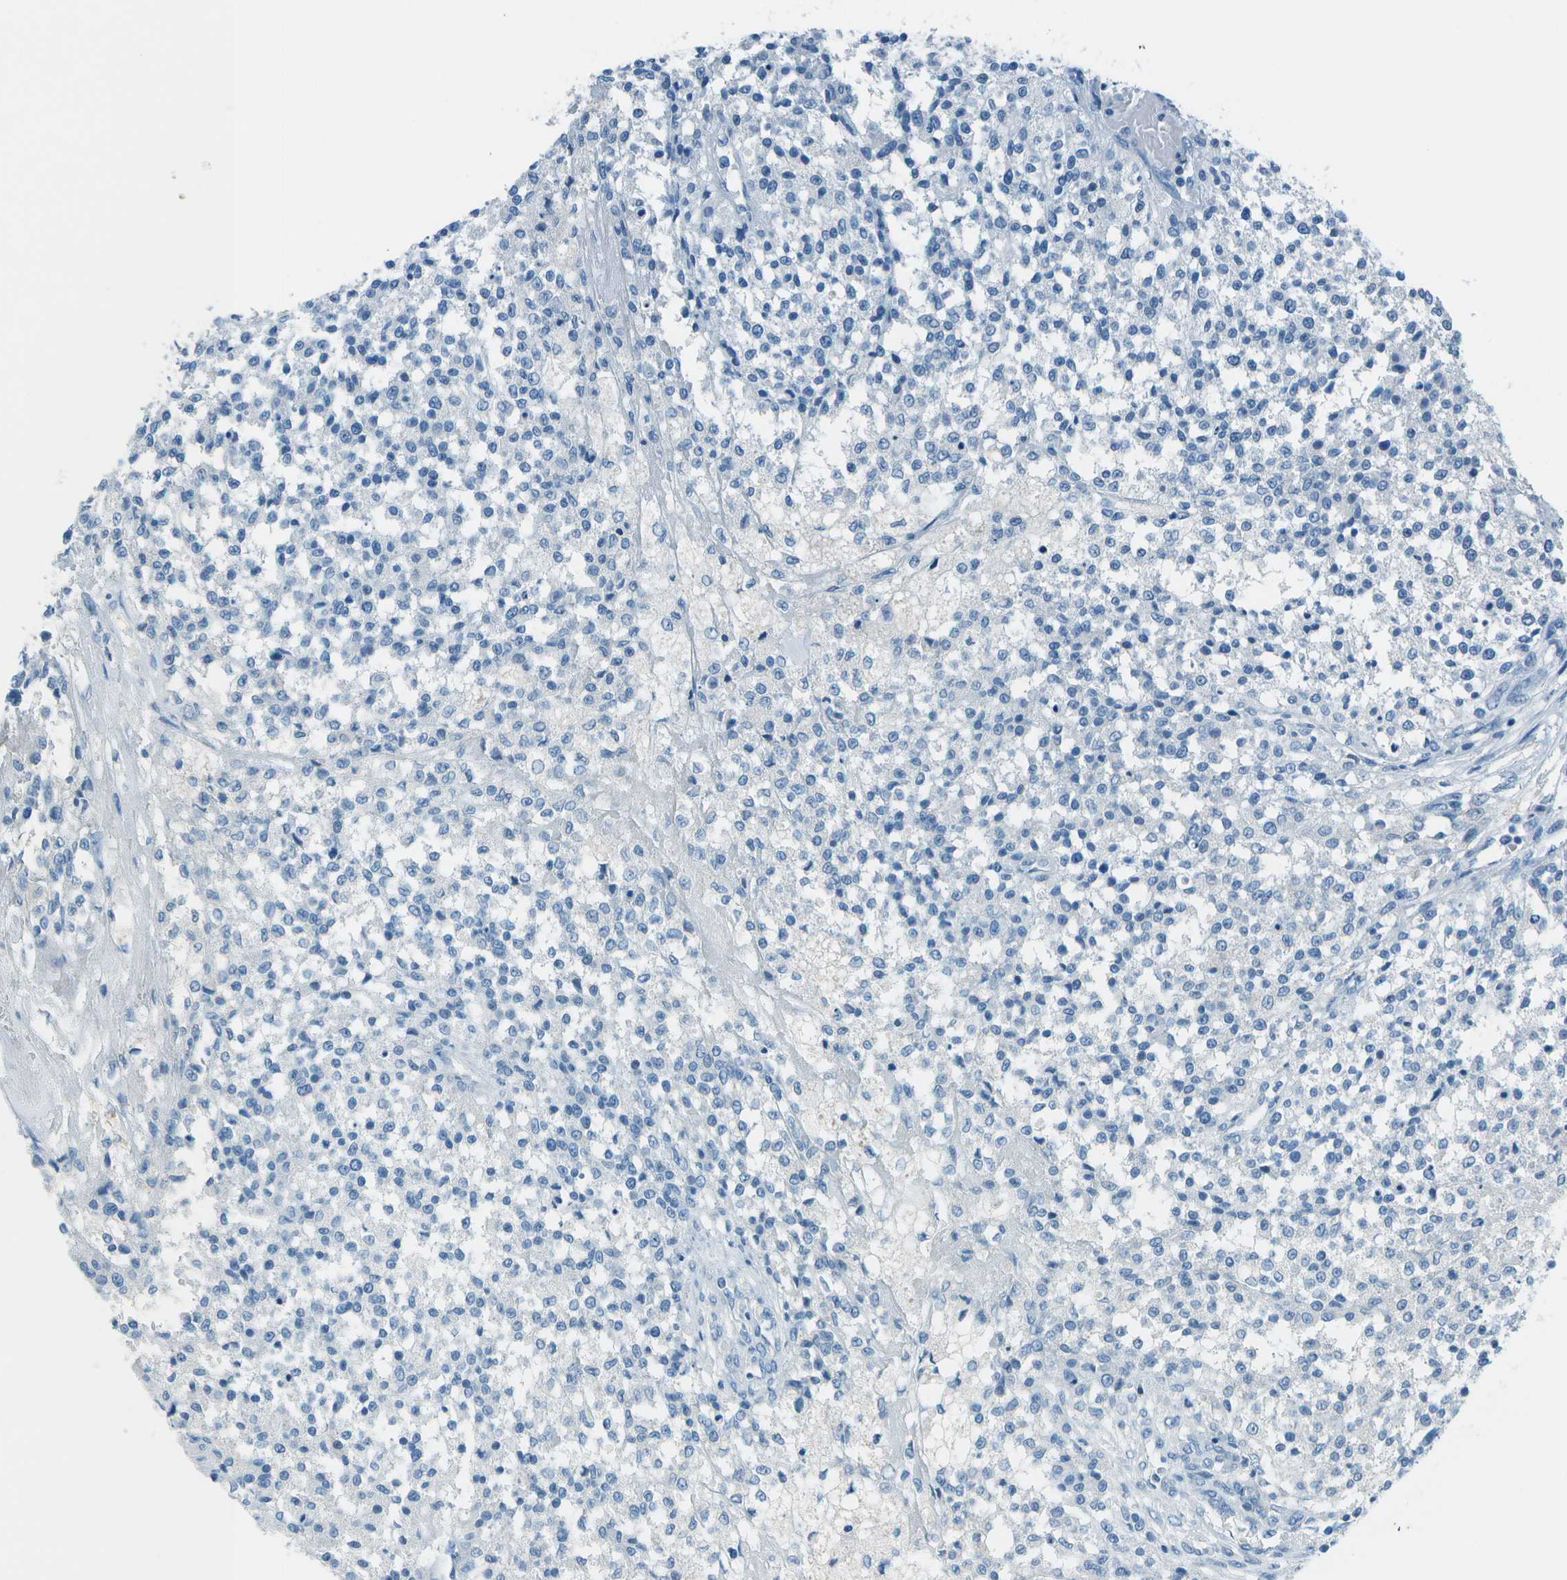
{"staining": {"intensity": "negative", "quantity": "none", "location": "none"}, "tissue": "testis cancer", "cell_type": "Tumor cells", "image_type": "cancer", "snomed": [{"axis": "morphology", "description": "Seminoma, NOS"}, {"axis": "topography", "description": "Testis"}], "caption": "This is an IHC photomicrograph of human testis cancer (seminoma). There is no staining in tumor cells.", "gene": "FGF1", "patient": {"sex": "male", "age": 59}}